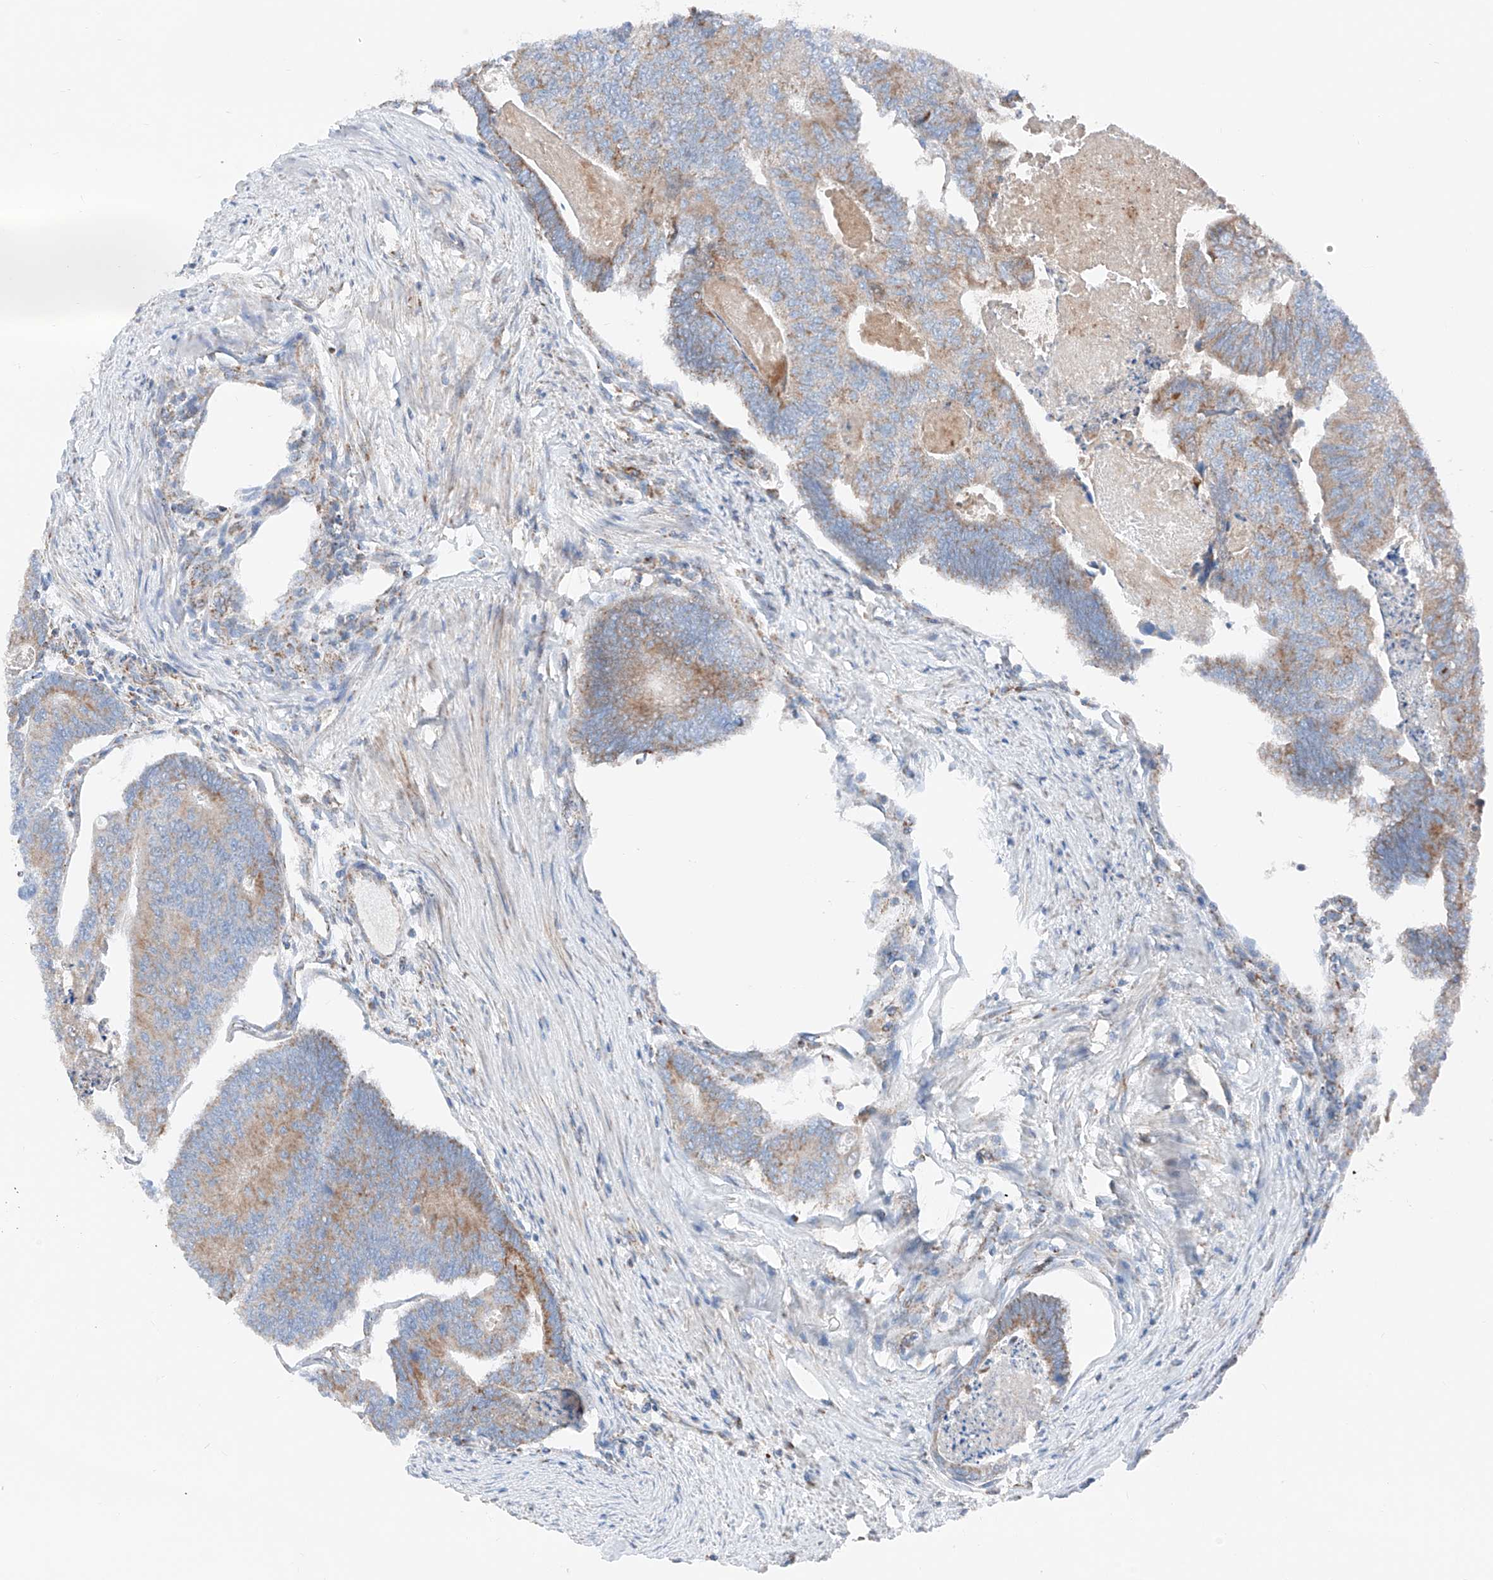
{"staining": {"intensity": "moderate", "quantity": "25%-75%", "location": "cytoplasmic/membranous"}, "tissue": "colorectal cancer", "cell_type": "Tumor cells", "image_type": "cancer", "snomed": [{"axis": "morphology", "description": "Adenocarcinoma, NOS"}, {"axis": "topography", "description": "Colon"}], "caption": "Immunohistochemistry (IHC) photomicrograph of neoplastic tissue: colorectal cancer stained using immunohistochemistry exhibits medium levels of moderate protein expression localized specifically in the cytoplasmic/membranous of tumor cells, appearing as a cytoplasmic/membranous brown color.", "gene": "MRAP", "patient": {"sex": "female", "age": 67}}